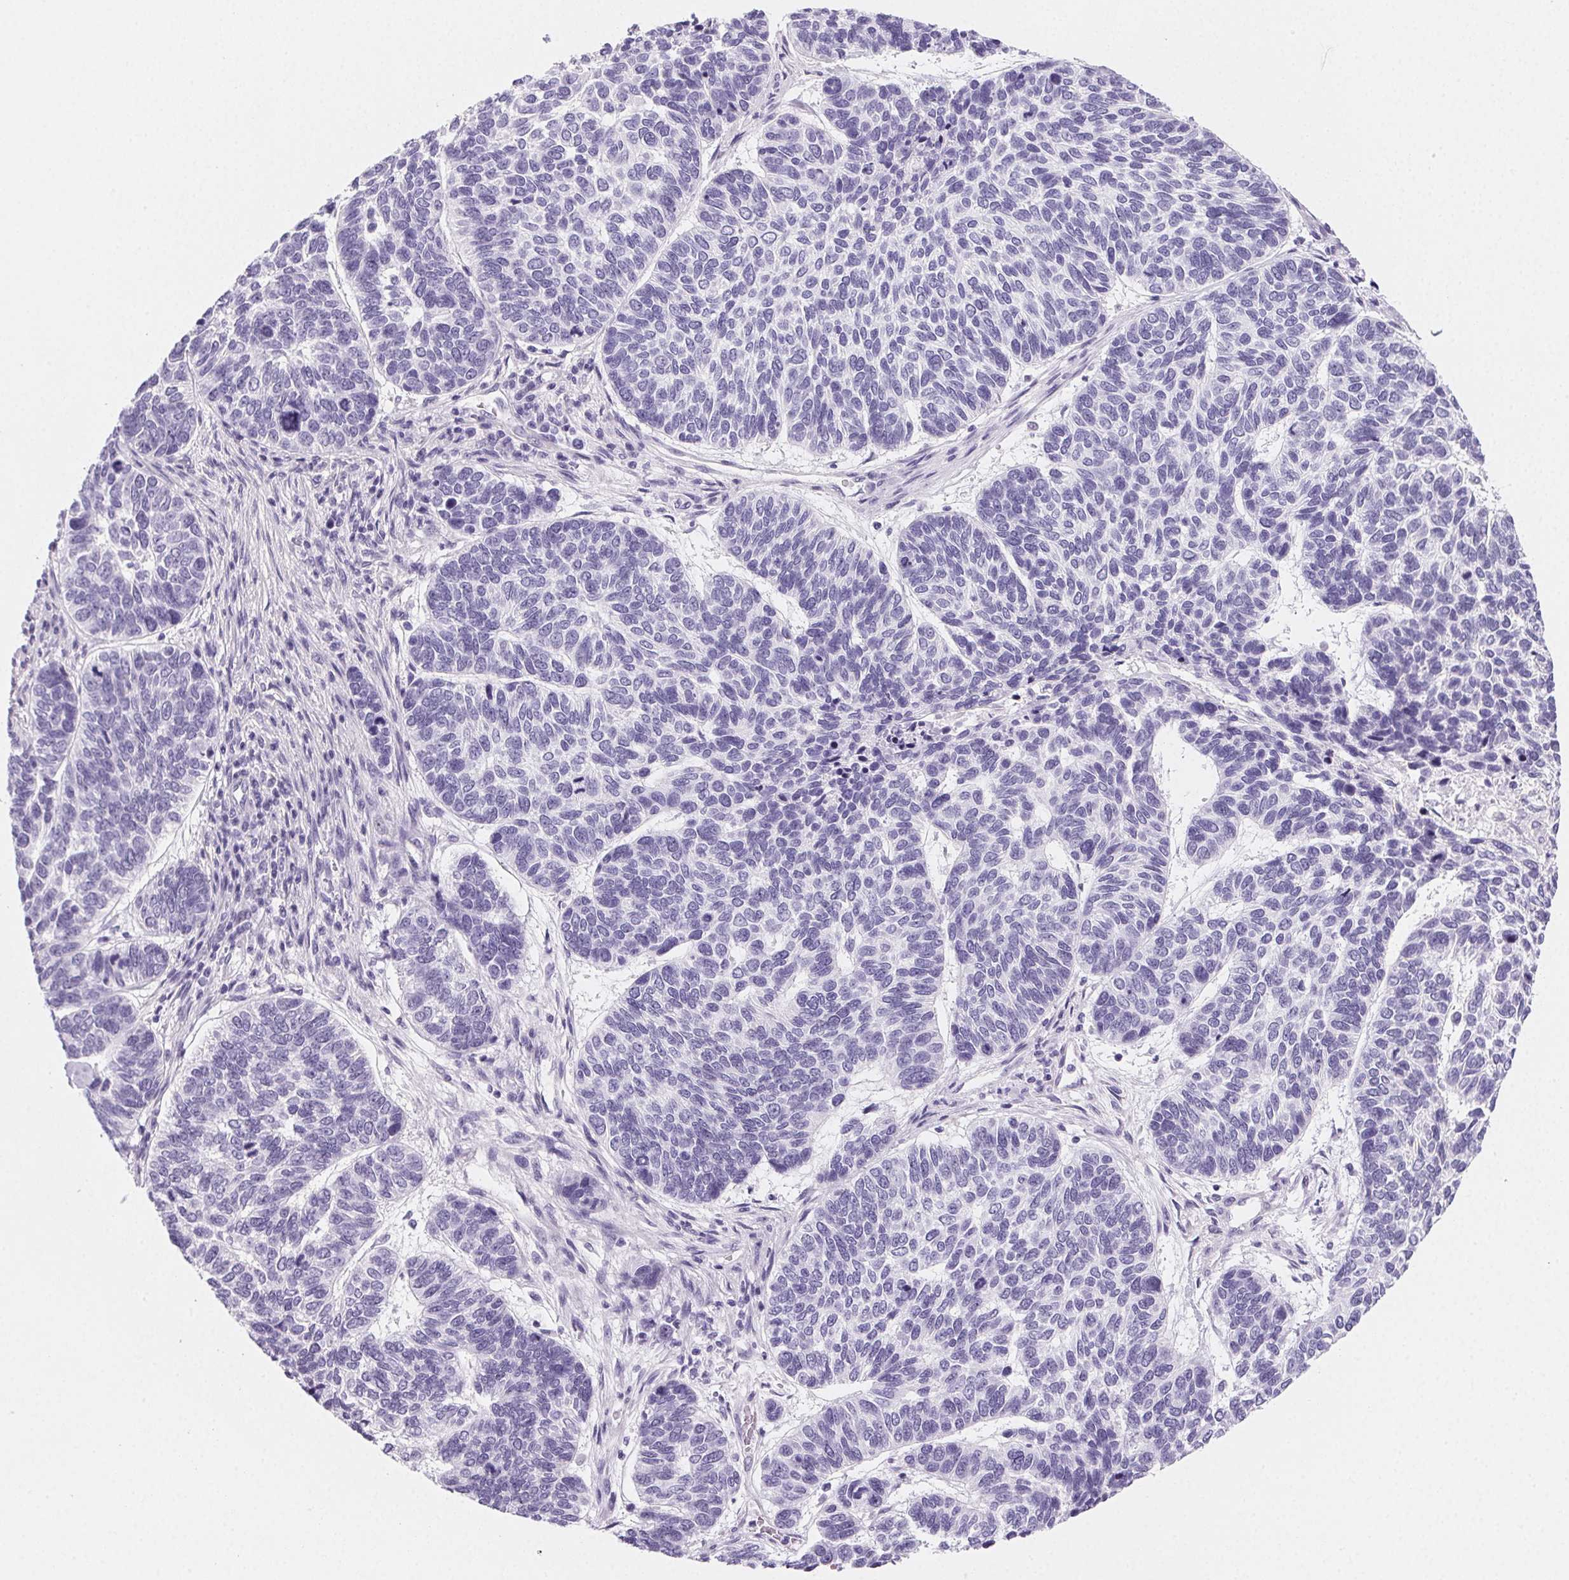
{"staining": {"intensity": "negative", "quantity": "none", "location": "none"}, "tissue": "skin cancer", "cell_type": "Tumor cells", "image_type": "cancer", "snomed": [{"axis": "morphology", "description": "Basal cell carcinoma"}, {"axis": "topography", "description": "Skin"}], "caption": "An image of human skin cancer (basal cell carcinoma) is negative for staining in tumor cells.", "gene": "PRSS3", "patient": {"sex": "female", "age": 65}}